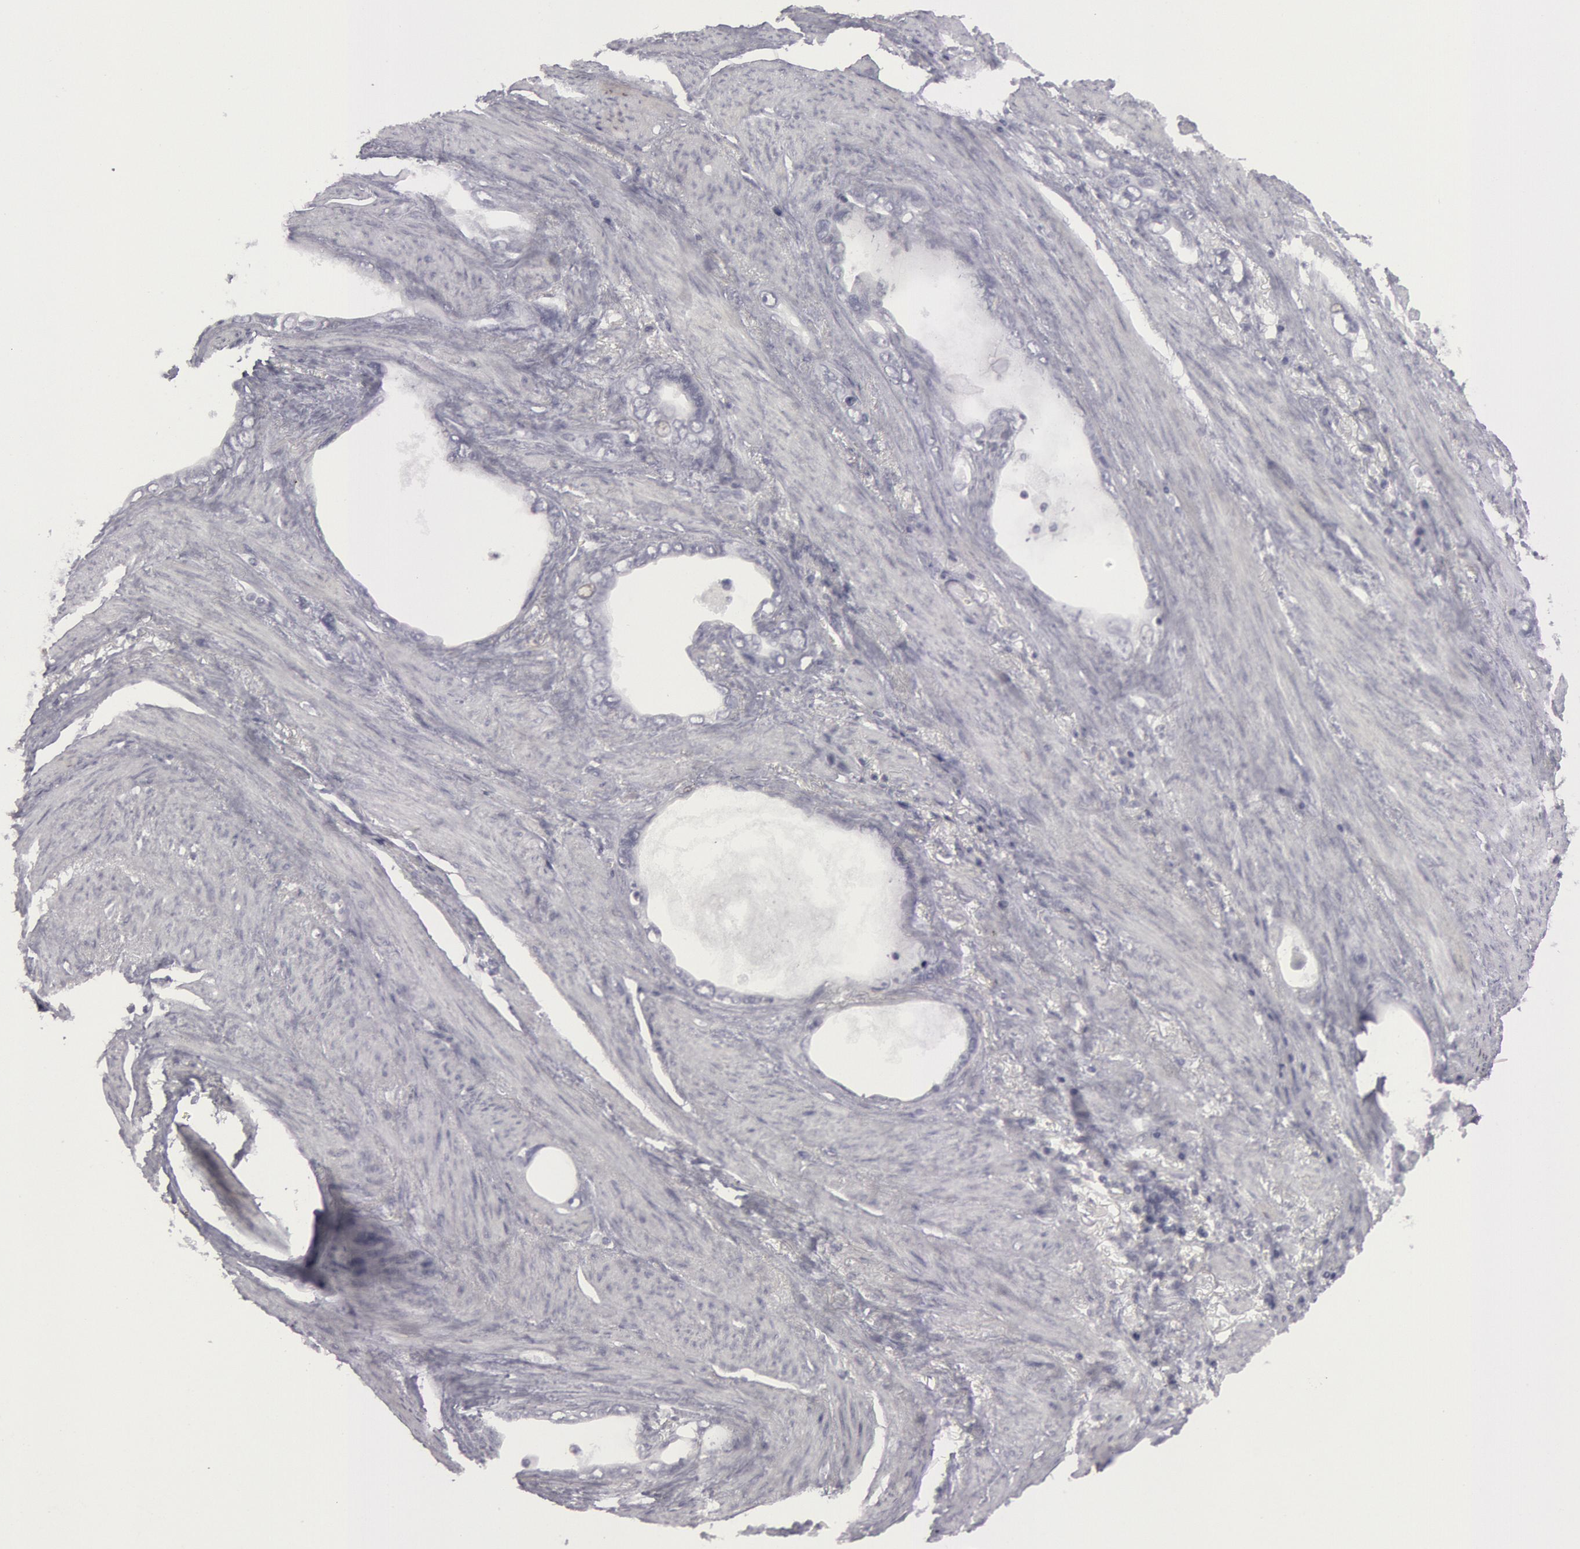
{"staining": {"intensity": "negative", "quantity": "none", "location": "none"}, "tissue": "stomach cancer", "cell_type": "Tumor cells", "image_type": "cancer", "snomed": [{"axis": "morphology", "description": "Adenocarcinoma, NOS"}, {"axis": "topography", "description": "Stomach"}], "caption": "This is an immunohistochemistry micrograph of human stomach cancer (adenocarcinoma). There is no positivity in tumor cells.", "gene": "KRT16", "patient": {"sex": "male", "age": 78}}